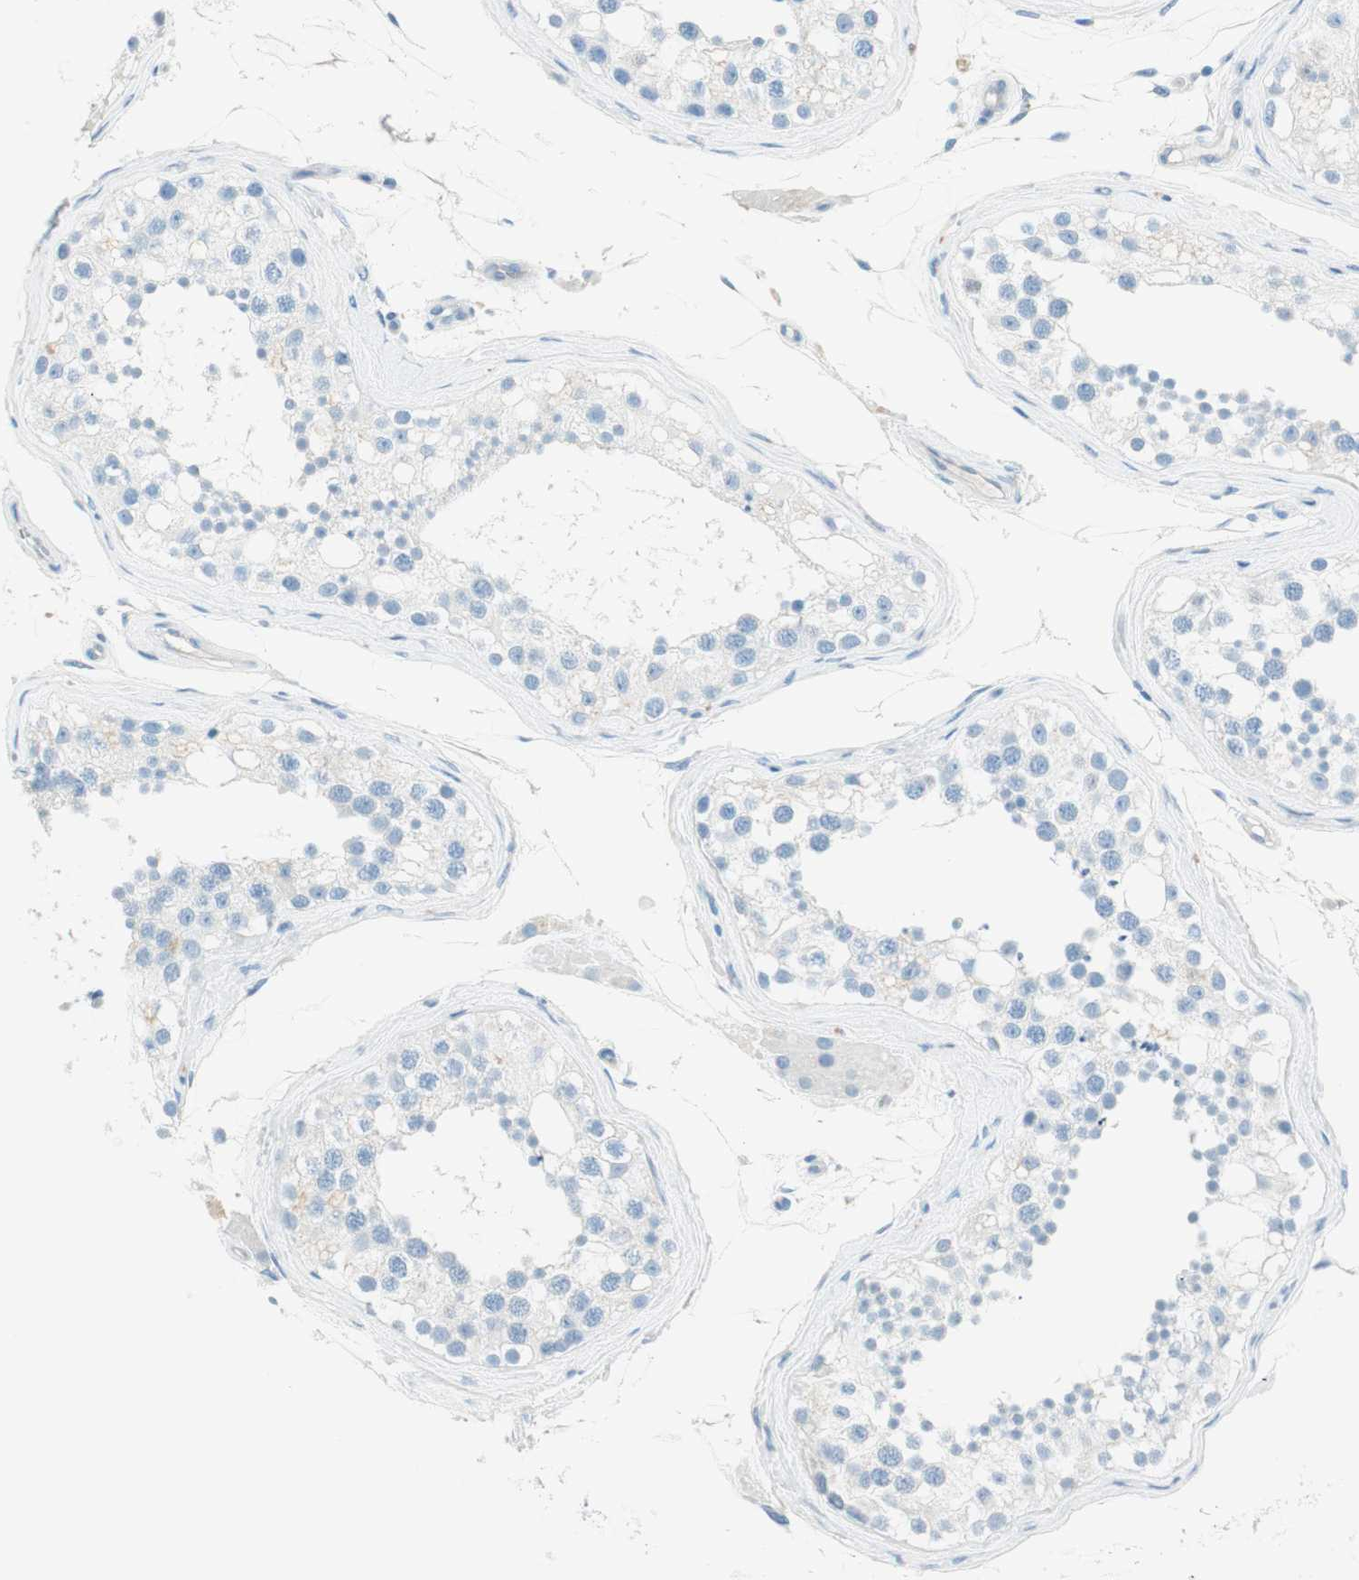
{"staining": {"intensity": "negative", "quantity": "none", "location": "none"}, "tissue": "testis", "cell_type": "Cells in seminiferous ducts", "image_type": "normal", "snomed": [{"axis": "morphology", "description": "Normal tissue, NOS"}, {"axis": "topography", "description": "Testis"}], "caption": "This is an immunohistochemistry (IHC) photomicrograph of benign testis. There is no positivity in cells in seminiferous ducts.", "gene": "TNFRSF13C", "patient": {"sex": "male", "age": 68}}